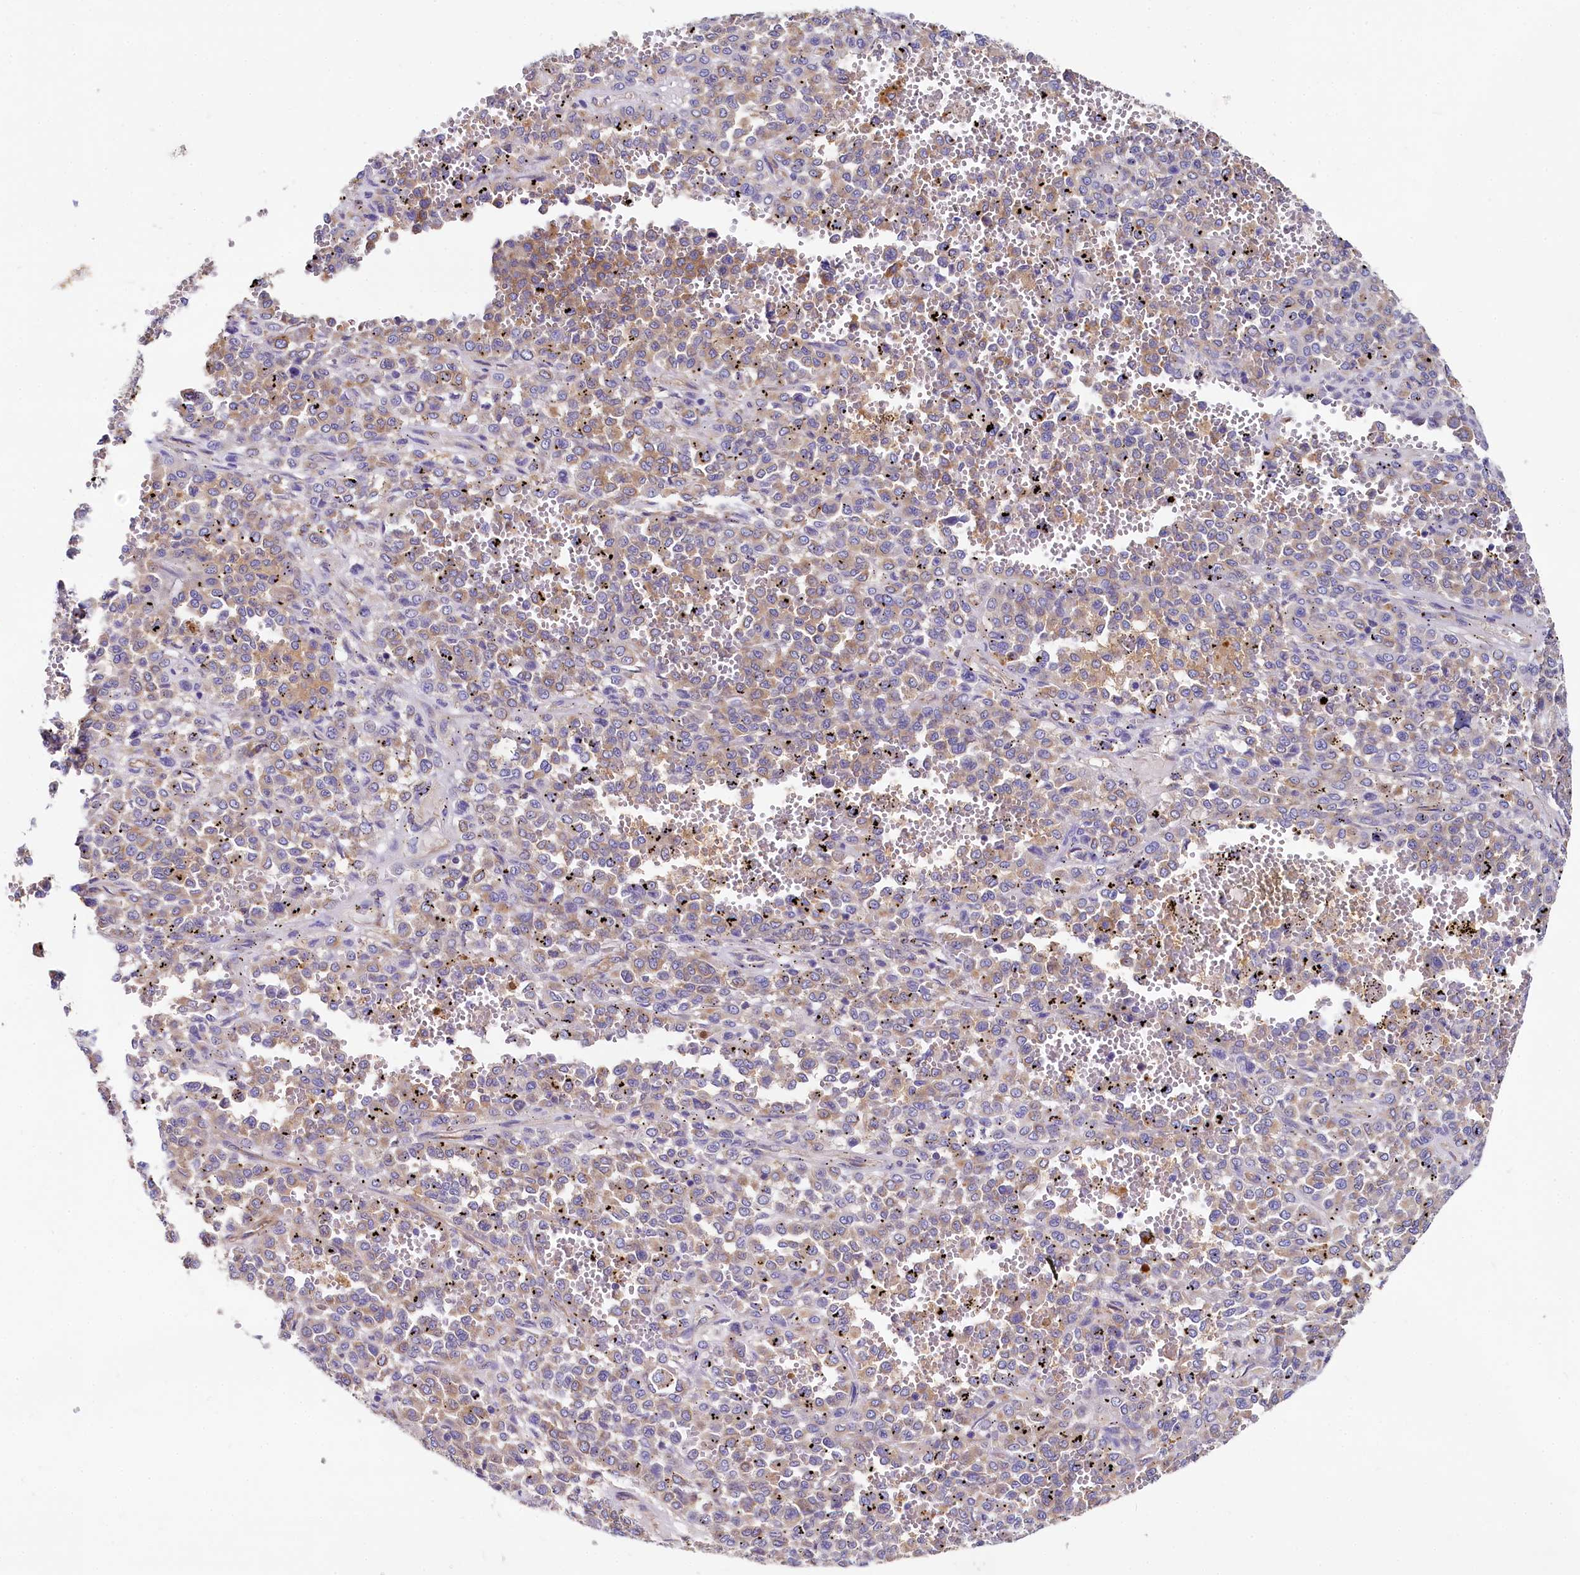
{"staining": {"intensity": "weak", "quantity": ">75%", "location": "cytoplasmic/membranous"}, "tissue": "melanoma", "cell_type": "Tumor cells", "image_type": "cancer", "snomed": [{"axis": "morphology", "description": "Malignant melanoma, Metastatic site"}, {"axis": "topography", "description": "Pancreas"}], "caption": "DAB (3,3'-diaminobenzidine) immunohistochemical staining of melanoma exhibits weak cytoplasmic/membranous protein positivity in approximately >75% of tumor cells.", "gene": "QARS1", "patient": {"sex": "female", "age": 30}}